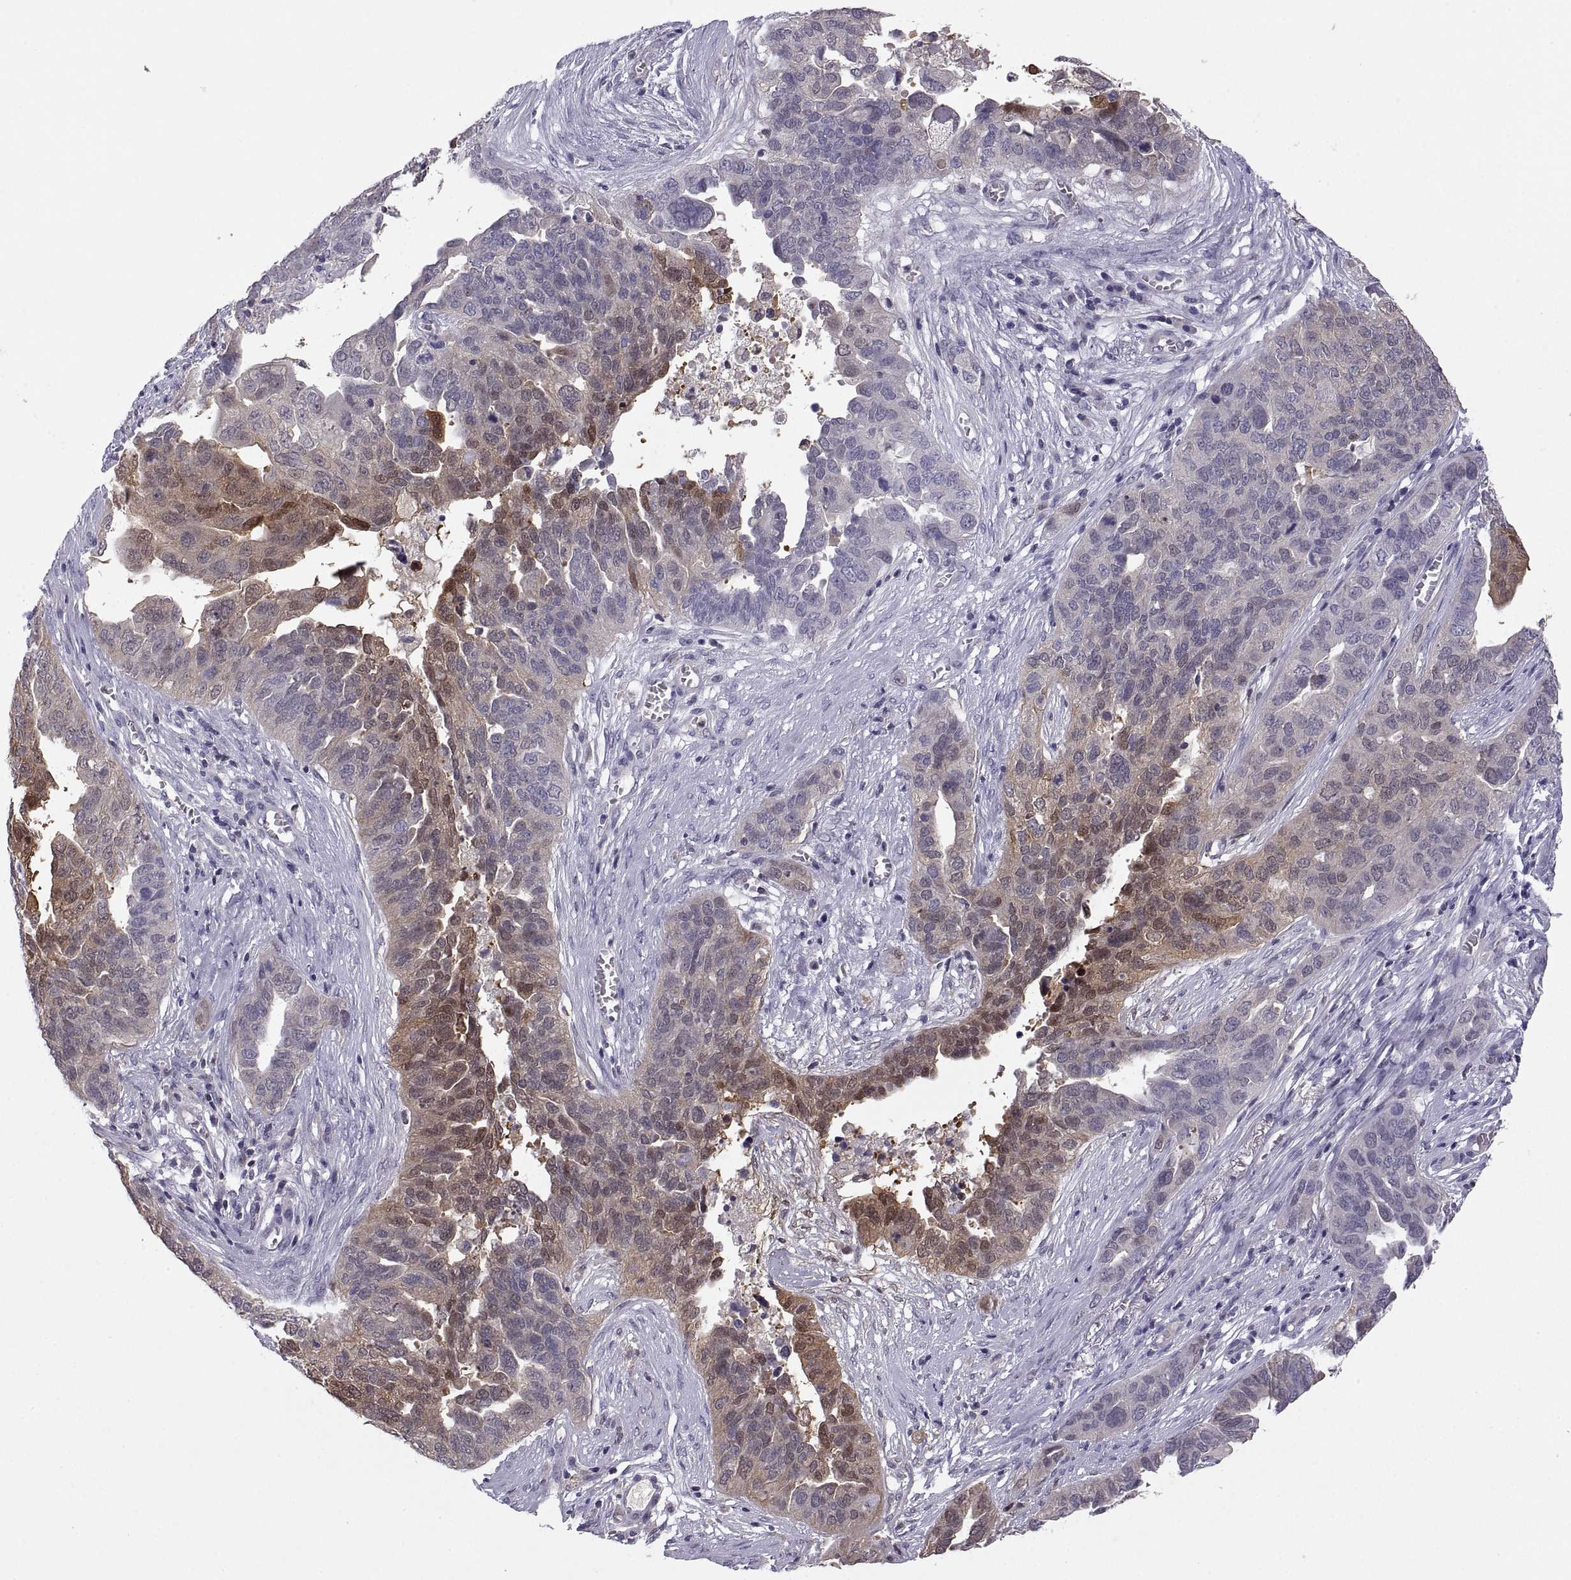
{"staining": {"intensity": "moderate", "quantity": "<25%", "location": "cytoplasmic/membranous"}, "tissue": "ovarian cancer", "cell_type": "Tumor cells", "image_type": "cancer", "snomed": [{"axis": "morphology", "description": "Carcinoma, endometroid"}, {"axis": "topography", "description": "Soft tissue"}, {"axis": "topography", "description": "Ovary"}], "caption": "Endometroid carcinoma (ovarian) was stained to show a protein in brown. There is low levels of moderate cytoplasmic/membranous positivity in about <25% of tumor cells. (Stains: DAB in brown, nuclei in blue, Microscopy: brightfield microscopy at high magnification).", "gene": "FGF9", "patient": {"sex": "female", "age": 52}}